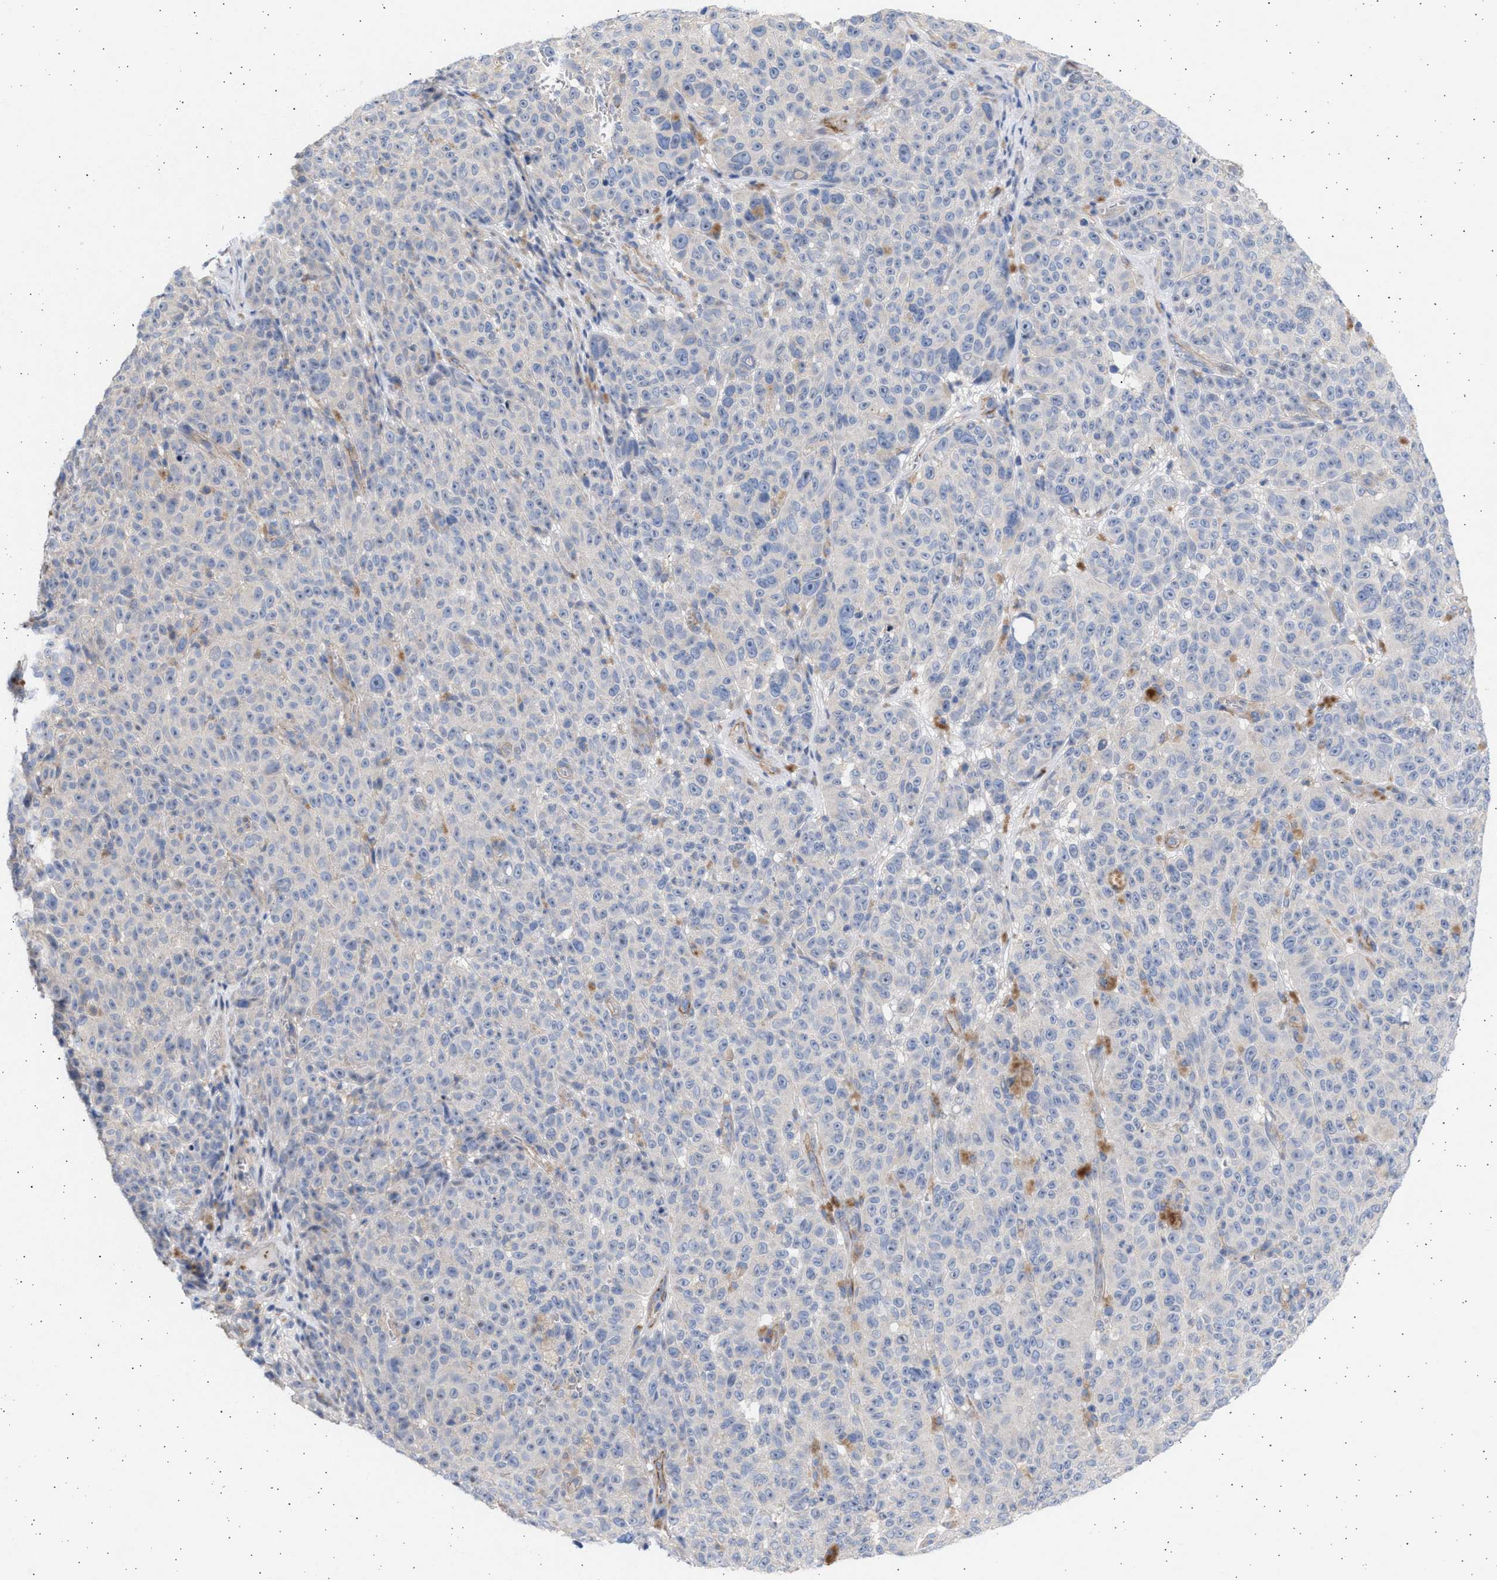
{"staining": {"intensity": "negative", "quantity": "none", "location": "none"}, "tissue": "melanoma", "cell_type": "Tumor cells", "image_type": "cancer", "snomed": [{"axis": "morphology", "description": "Malignant melanoma, NOS"}, {"axis": "topography", "description": "Skin"}], "caption": "Image shows no protein staining in tumor cells of melanoma tissue.", "gene": "NBR1", "patient": {"sex": "female", "age": 82}}